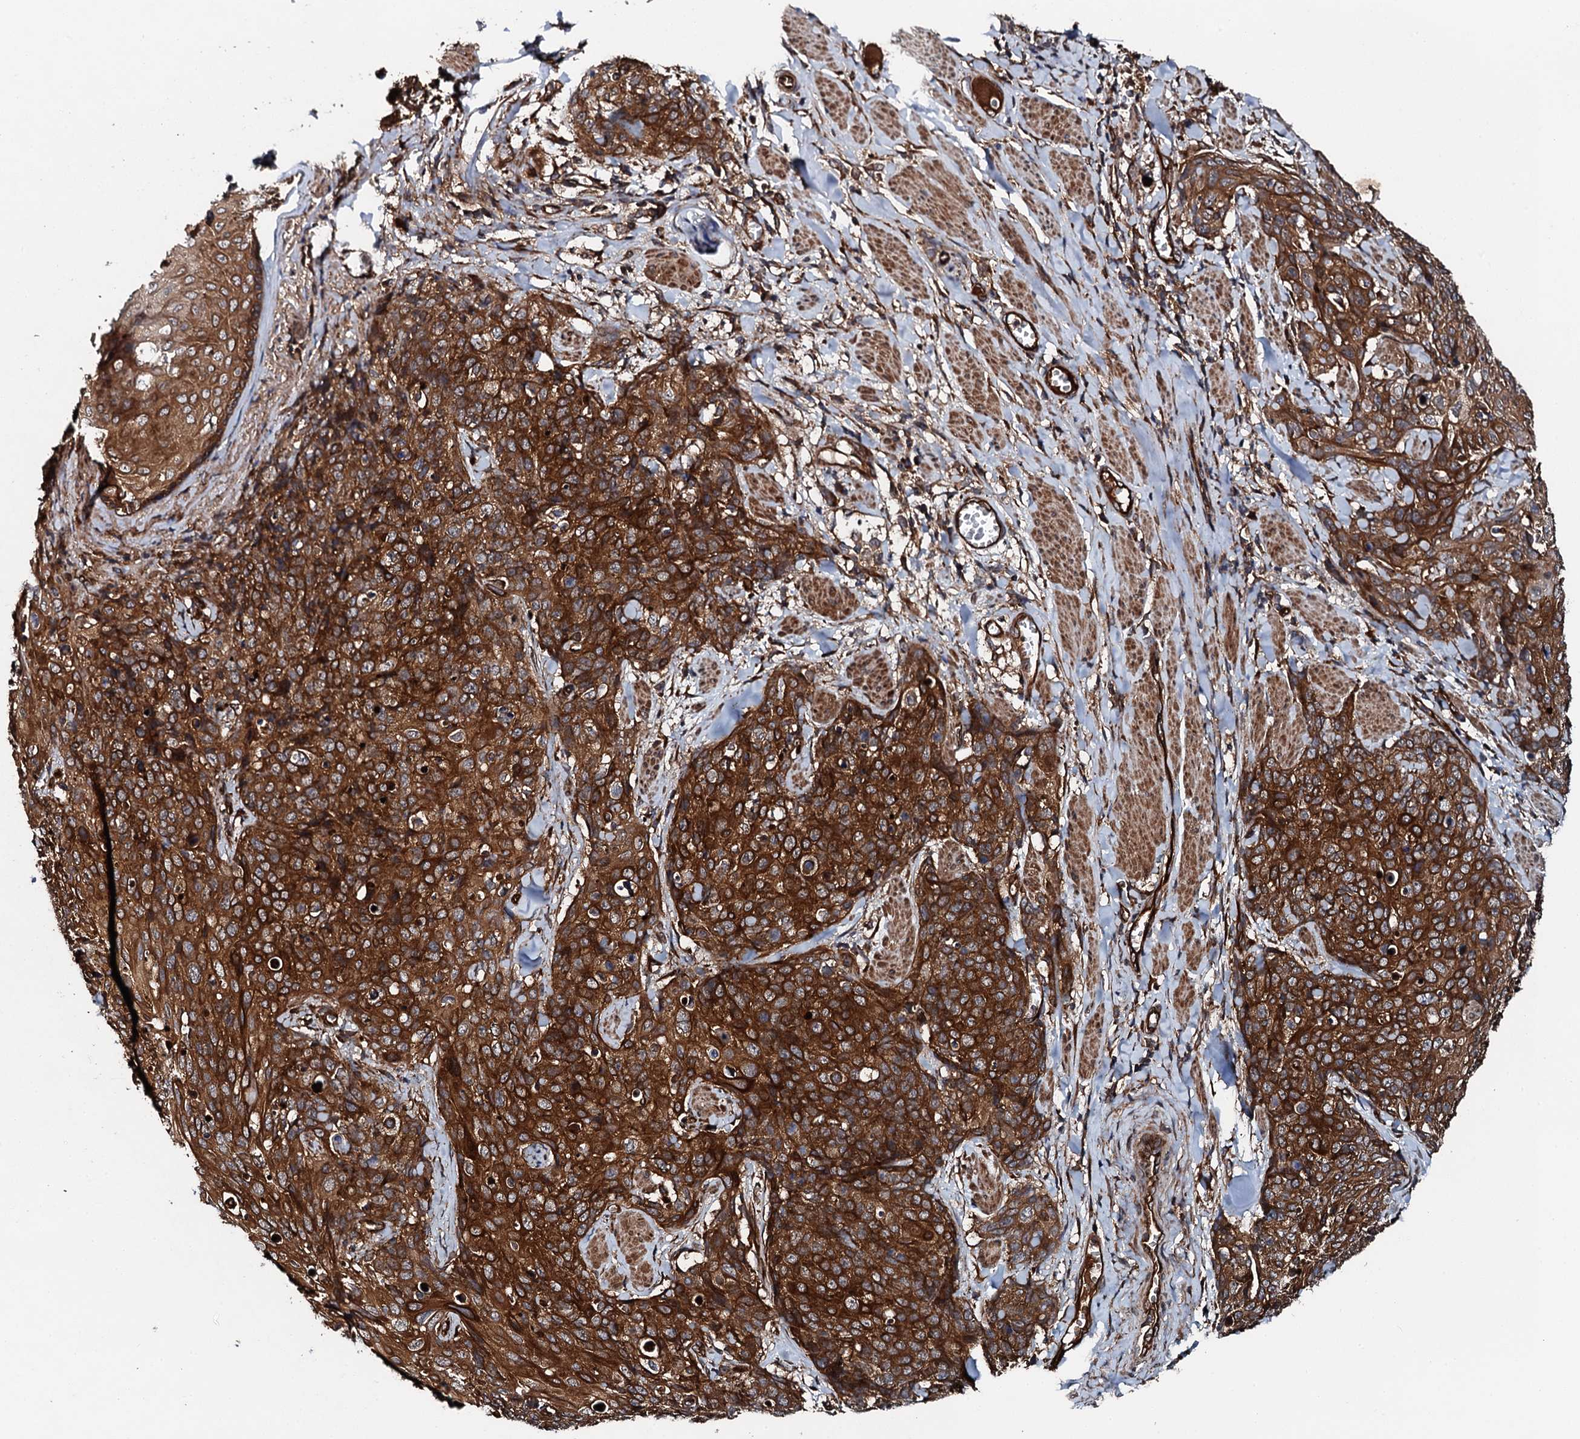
{"staining": {"intensity": "strong", "quantity": ">75%", "location": "cytoplasmic/membranous"}, "tissue": "skin cancer", "cell_type": "Tumor cells", "image_type": "cancer", "snomed": [{"axis": "morphology", "description": "Squamous cell carcinoma, NOS"}, {"axis": "topography", "description": "Skin"}, {"axis": "topography", "description": "Vulva"}], "caption": "Immunohistochemical staining of human skin cancer shows high levels of strong cytoplasmic/membranous staining in approximately >75% of tumor cells.", "gene": "FLYWCH1", "patient": {"sex": "female", "age": 85}}